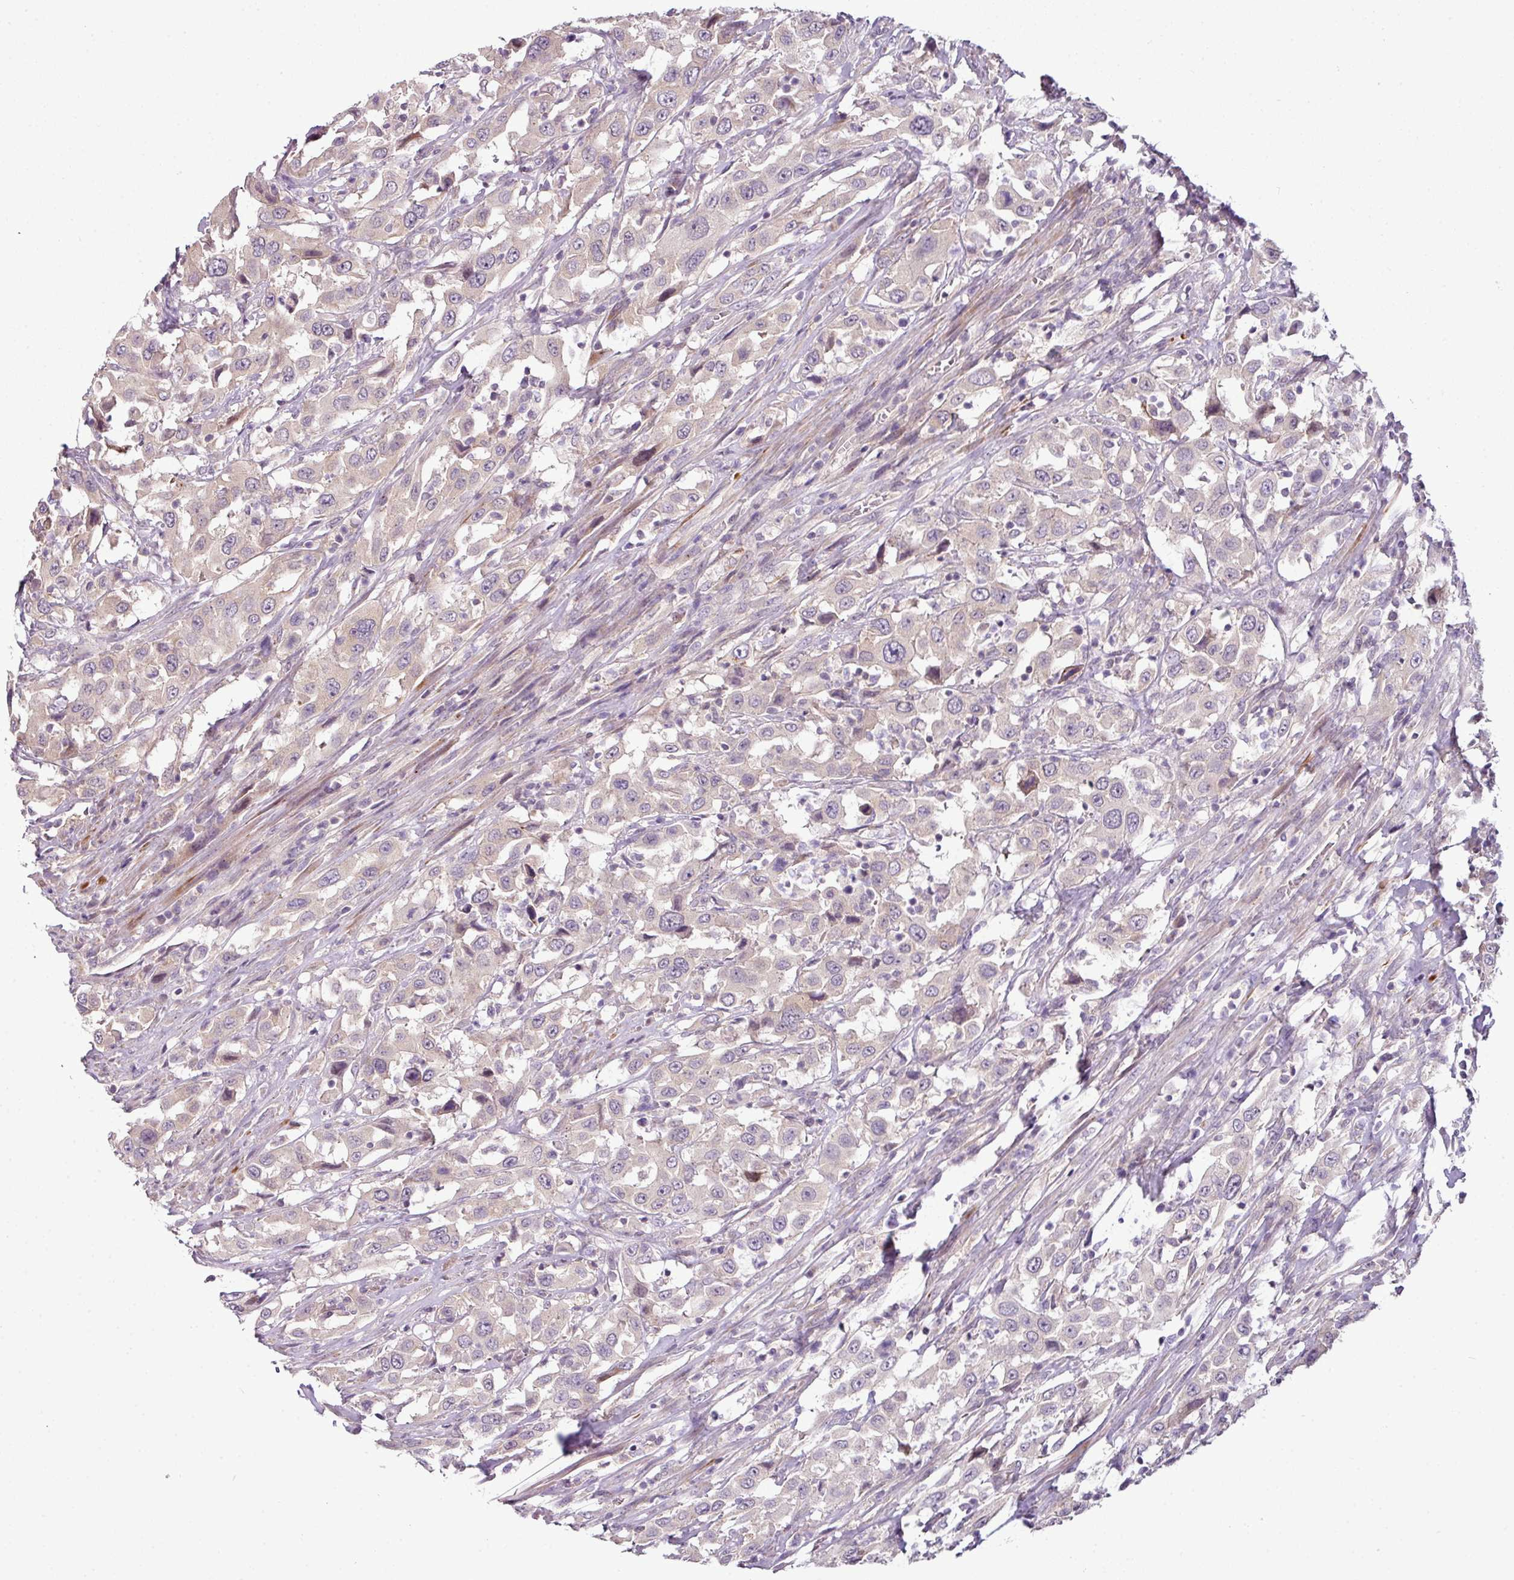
{"staining": {"intensity": "negative", "quantity": "none", "location": "none"}, "tissue": "urothelial cancer", "cell_type": "Tumor cells", "image_type": "cancer", "snomed": [{"axis": "morphology", "description": "Urothelial carcinoma, High grade"}, {"axis": "topography", "description": "Urinary bladder"}], "caption": "DAB immunohistochemical staining of human high-grade urothelial carcinoma exhibits no significant expression in tumor cells.", "gene": "DERPC", "patient": {"sex": "male", "age": 61}}